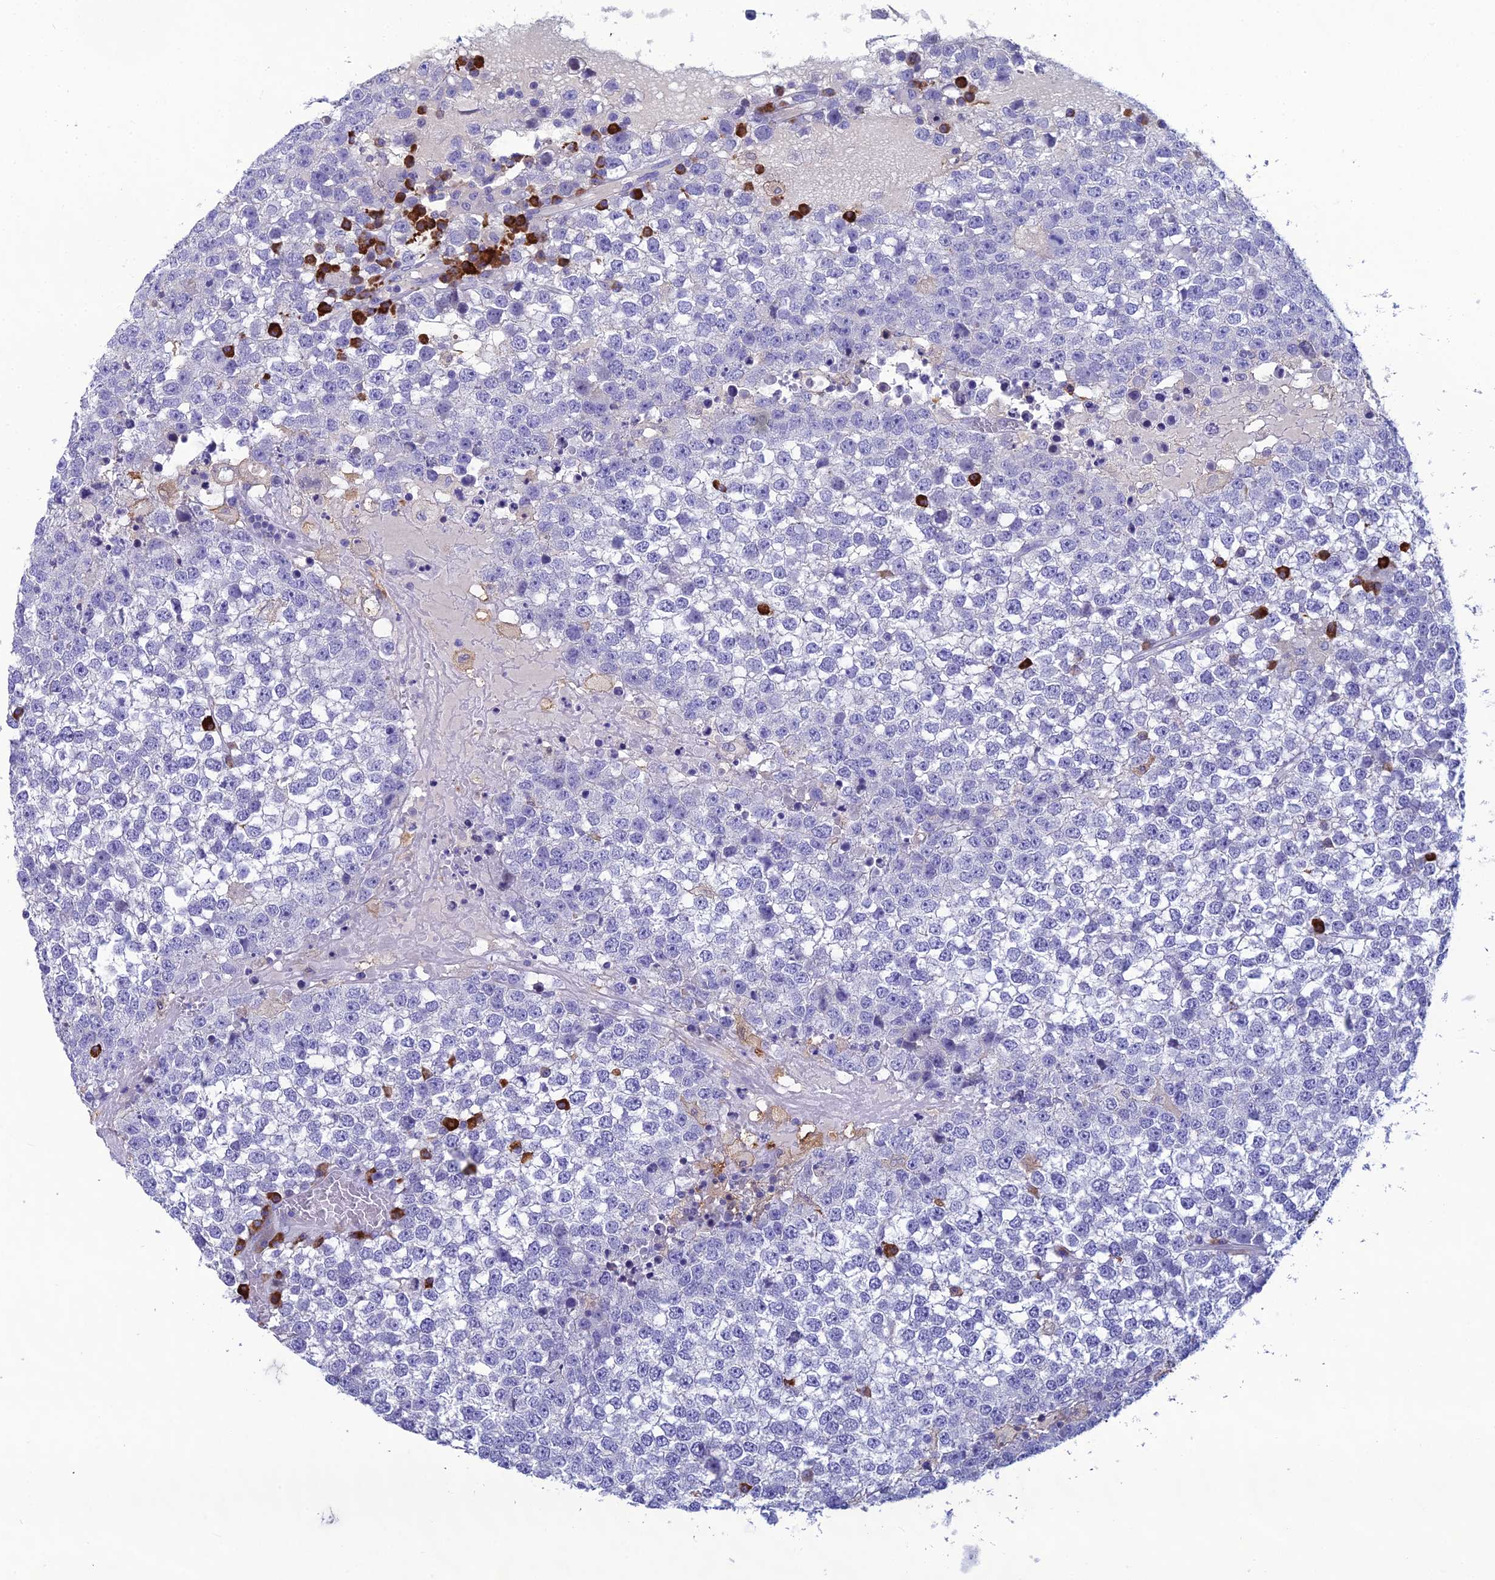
{"staining": {"intensity": "negative", "quantity": "none", "location": "none"}, "tissue": "testis cancer", "cell_type": "Tumor cells", "image_type": "cancer", "snomed": [{"axis": "morphology", "description": "Seminoma, NOS"}, {"axis": "topography", "description": "Testis"}], "caption": "Testis cancer was stained to show a protein in brown. There is no significant staining in tumor cells.", "gene": "CRB2", "patient": {"sex": "male", "age": 65}}